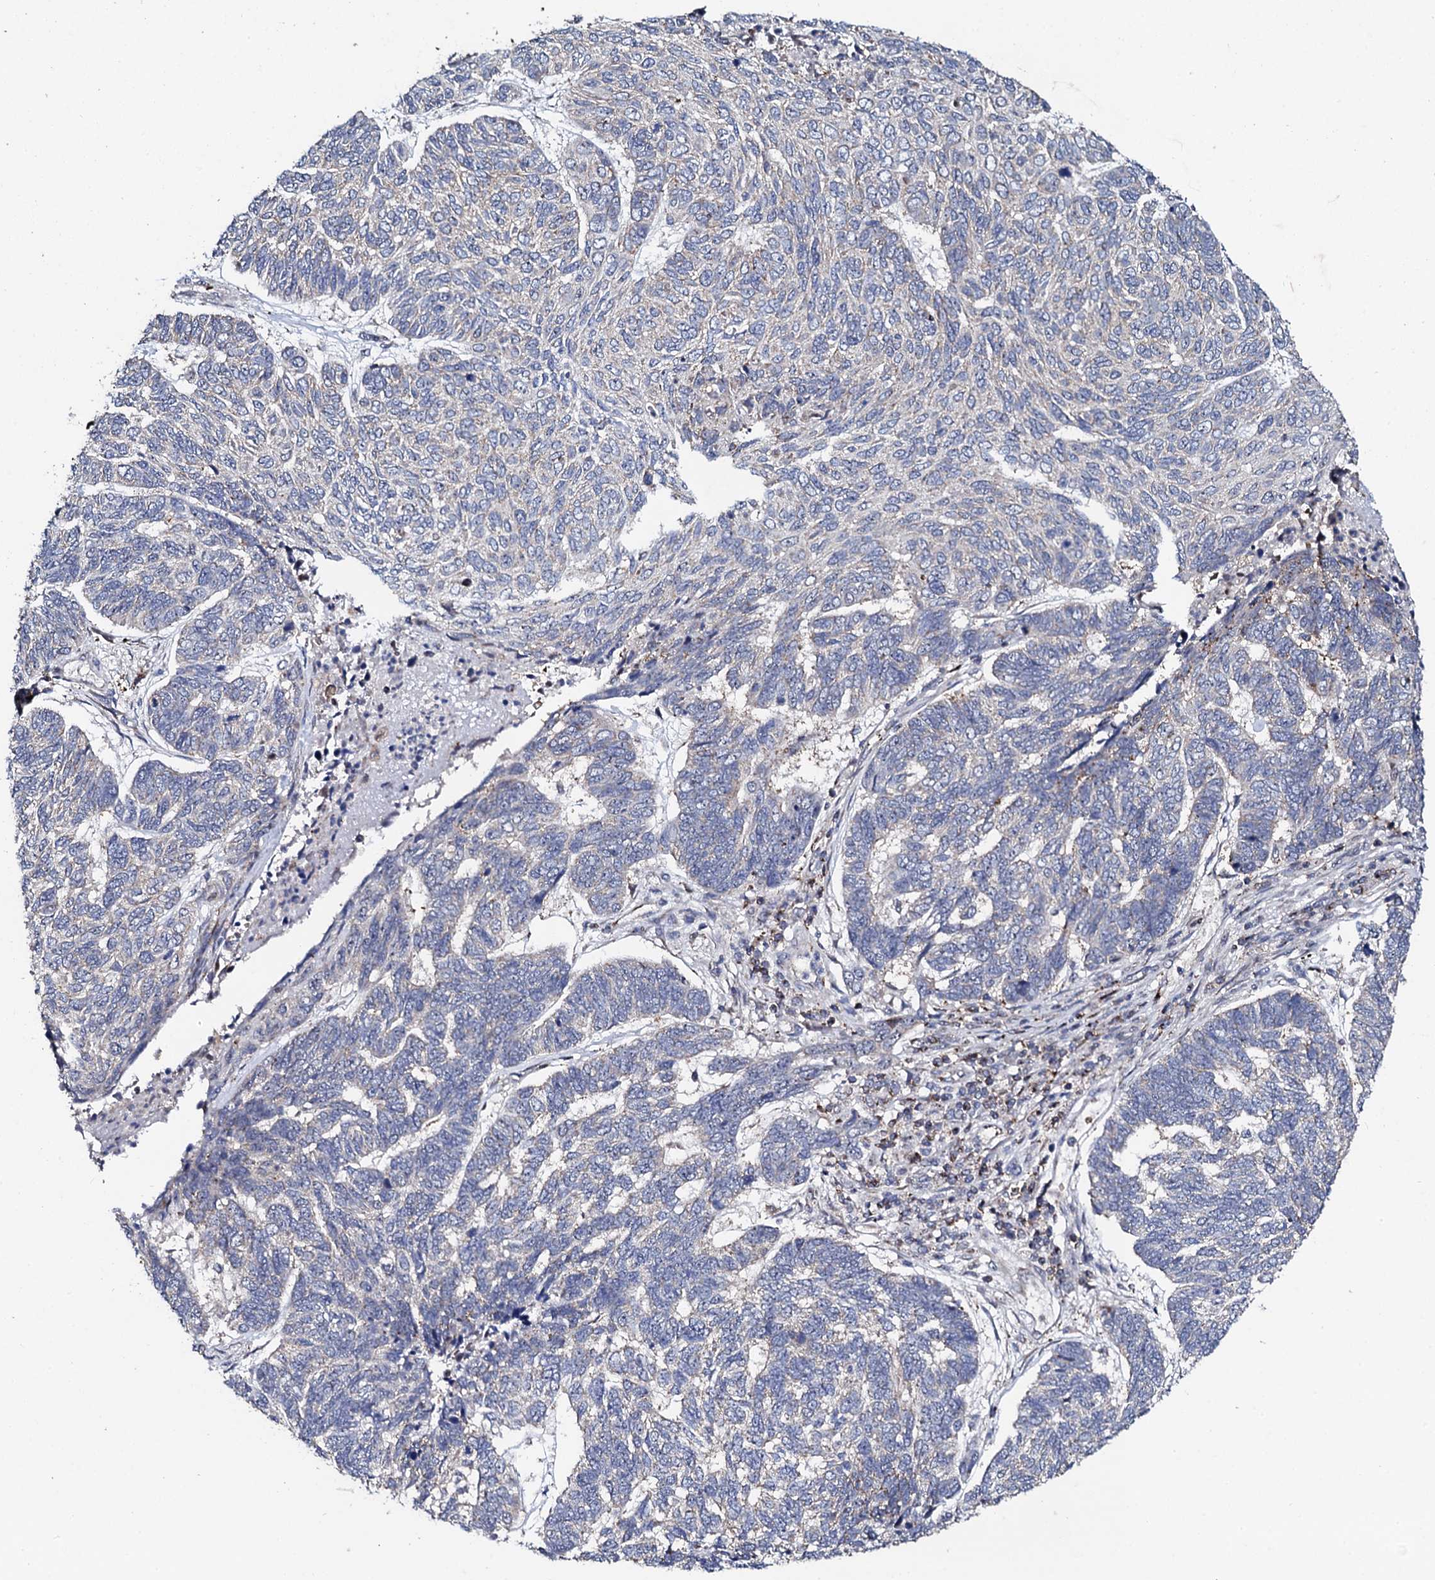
{"staining": {"intensity": "negative", "quantity": "none", "location": "none"}, "tissue": "skin cancer", "cell_type": "Tumor cells", "image_type": "cancer", "snomed": [{"axis": "morphology", "description": "Basal cell carcinoma"}, {"axis": "topography", "description": "Skin"}], "caption": "High magnification brightfield microscopy of skin cancer (basal cell carcinoma) stained with DAB (brown) and counterstained with hematoxylin (blue): tumor cells show no significant expression. Nuclei are stained in blue.", "gene": "GTPBP4", "patient": {"sex": "female", "age": 65}}